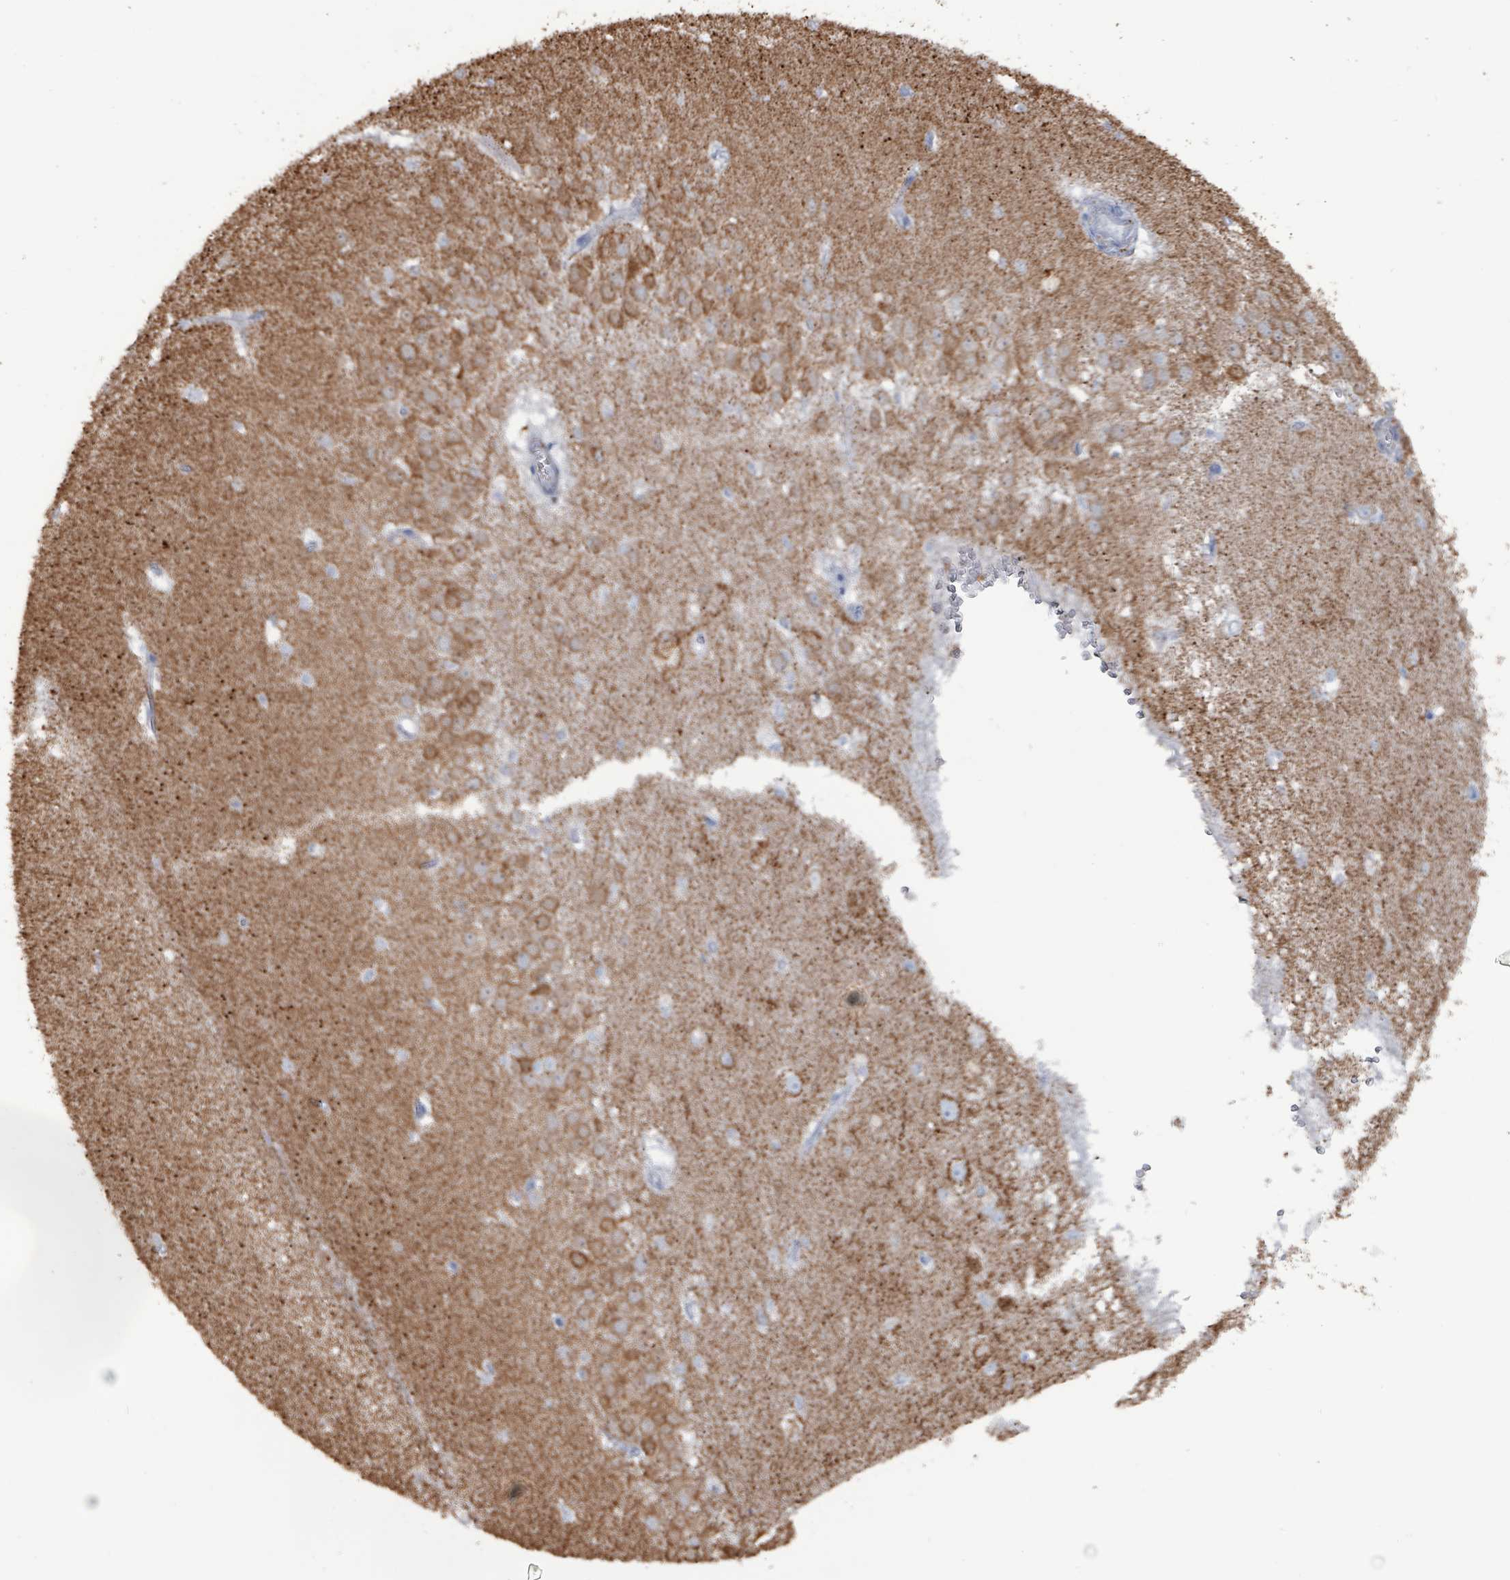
{"staining": {"intensity": "negative", "quantity": "none", "location": "none"}, "tissue": "hippocampus", "cell_type": "Glial cells", "image_type": "normal", "snomed": [{"axis": "morphology", "description": "Normal tissue, NOS"}, {"axis": "topography", "description": "Hippocampus"}], "caption": "Normal hippocampus was stained to show a protein in brown. There is no significant staining in glial cells. (Stains: DAB immunohistochemistry with hematoxylin counter stain, Microscopy: brightfield microscopy at high magnification).", "gene": "IDH3B", "patient": {"sex": "female", "age": 64}}